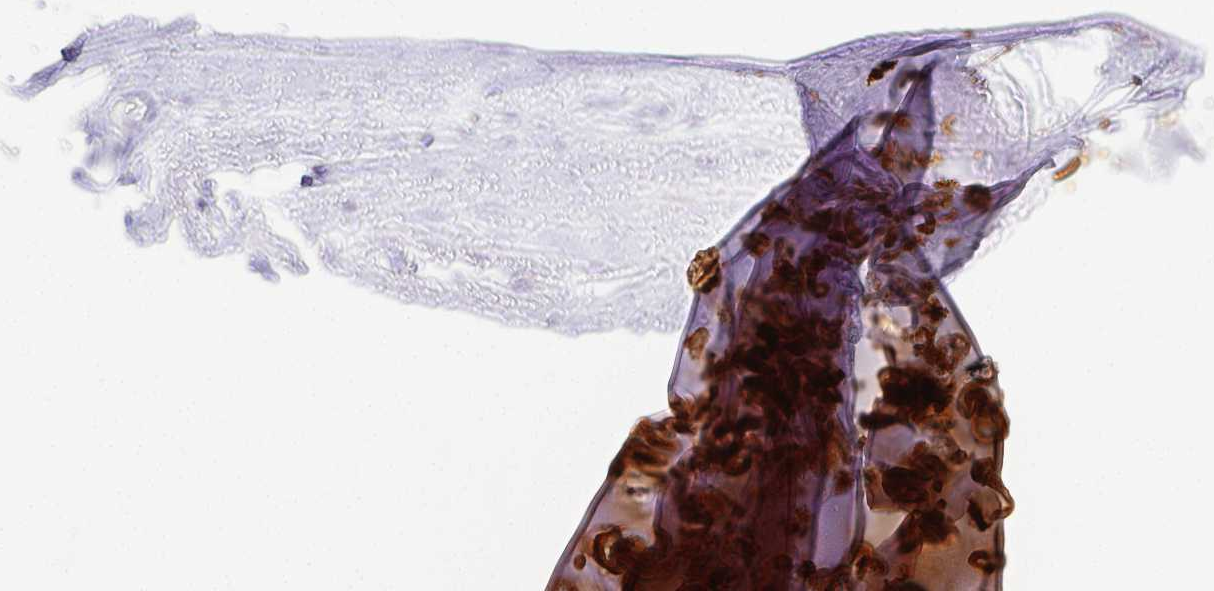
{"staining": {"intensity": "negative", "quantity": "none", "location": "none"}, "tissue": "adipose tissue", "cell_type": "Adipocytes", "image_type": "normal", "snomed": [{"axis": "morphology", "description": "Normal tissue, NOS"}, {"axis": "topography", "description": "Cartilage tissue"}, {"axis": "topography", "description": "Nasopharynx"}, {"axis": "topography", "description": "Thyroid gland"}], "caption": "Immunohistochemistry (IHC) of benign human adipose tissue shows no positivity in adipocytes. The staining was performed using DAB to visualize the protein expression in brown, while the nuclei were stained in blue with hematoxylin (Magnification: 20x).", "gene": "ACAN", "patient": {"sex": "male", "age": 63}}